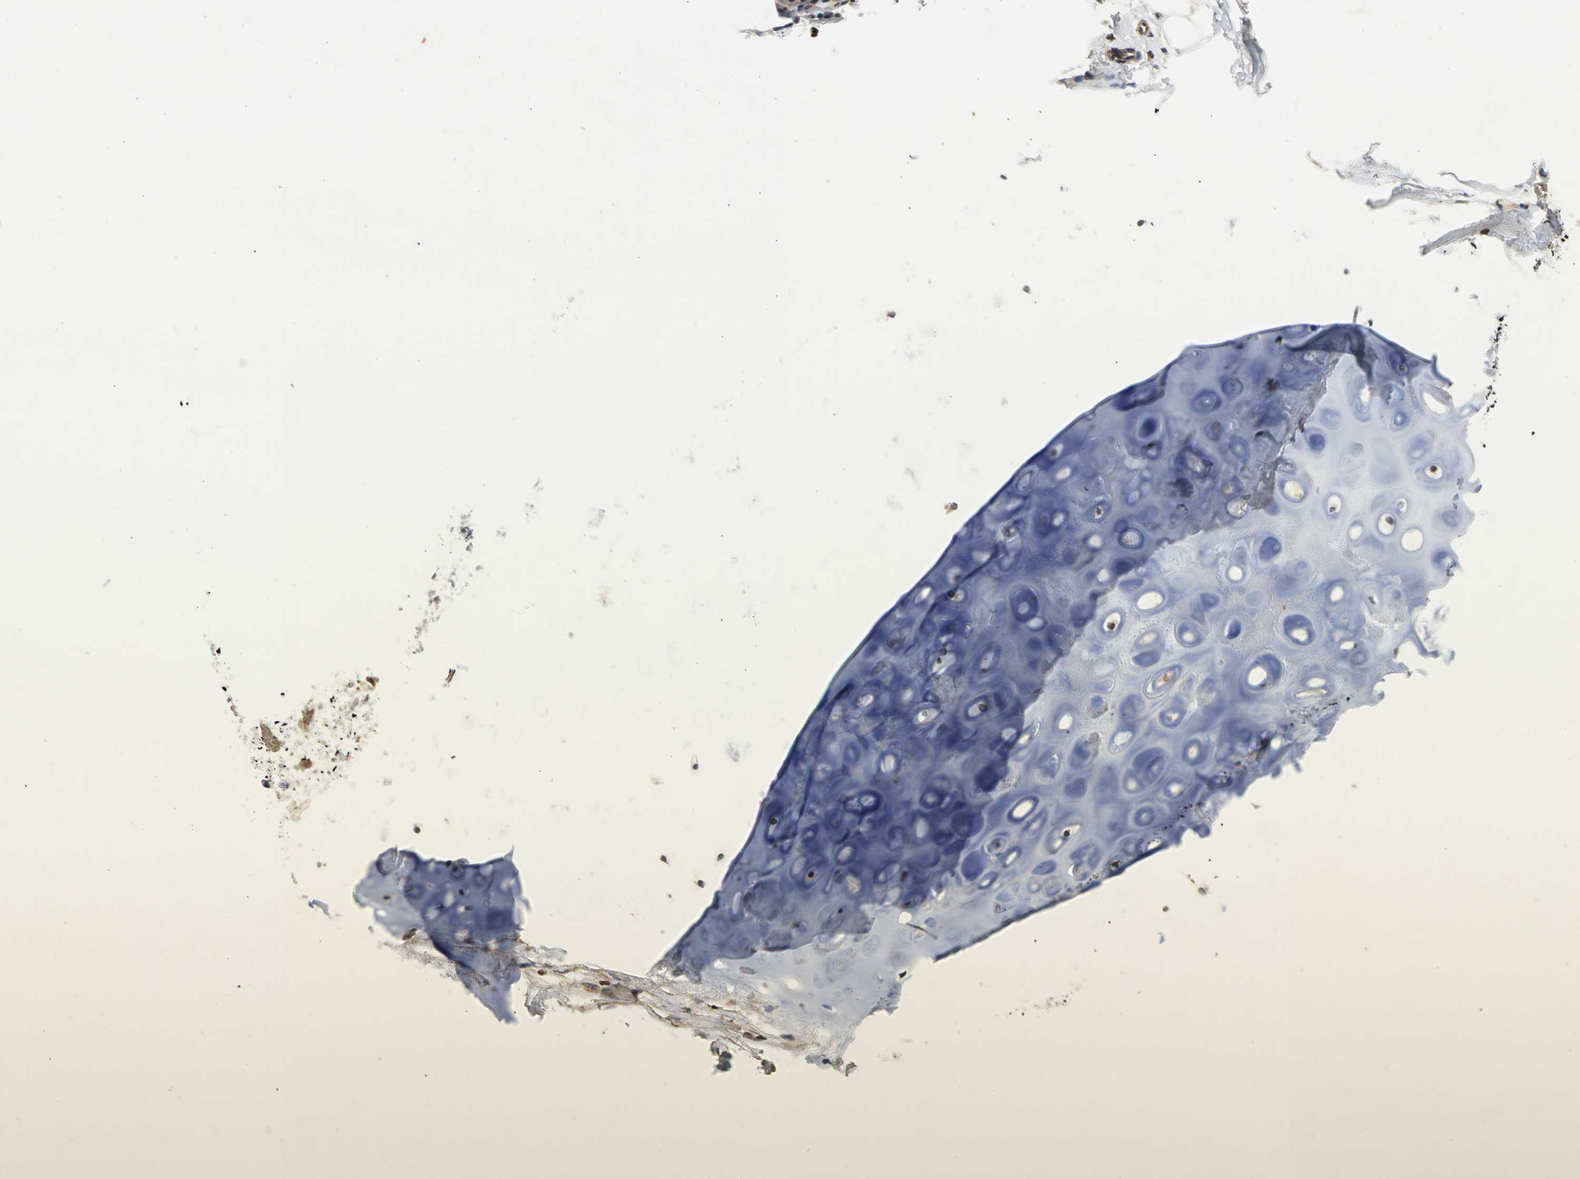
{"staining": {"intensity": "negative", "quantity": "none", "location": "none"}, "tissue": "adipose tissue", "cell_type": "Adipocytes", "image_type": "normal", "snomed": [{"axis": "morphology", "description": "Normal tissue, NOS"}, {"axis": "topography", "description": "Cartilage tissue"}, {"axis": "topography", "description": "Bronchus"}], "caption": "An immunohistochemistry (IHC) photomicrograph of normal adipose tissue is shown. There is no staining in adipocytes of adipose tissue.", "gene": "AHR", "patient": {"sex": "female", "age": 73}}